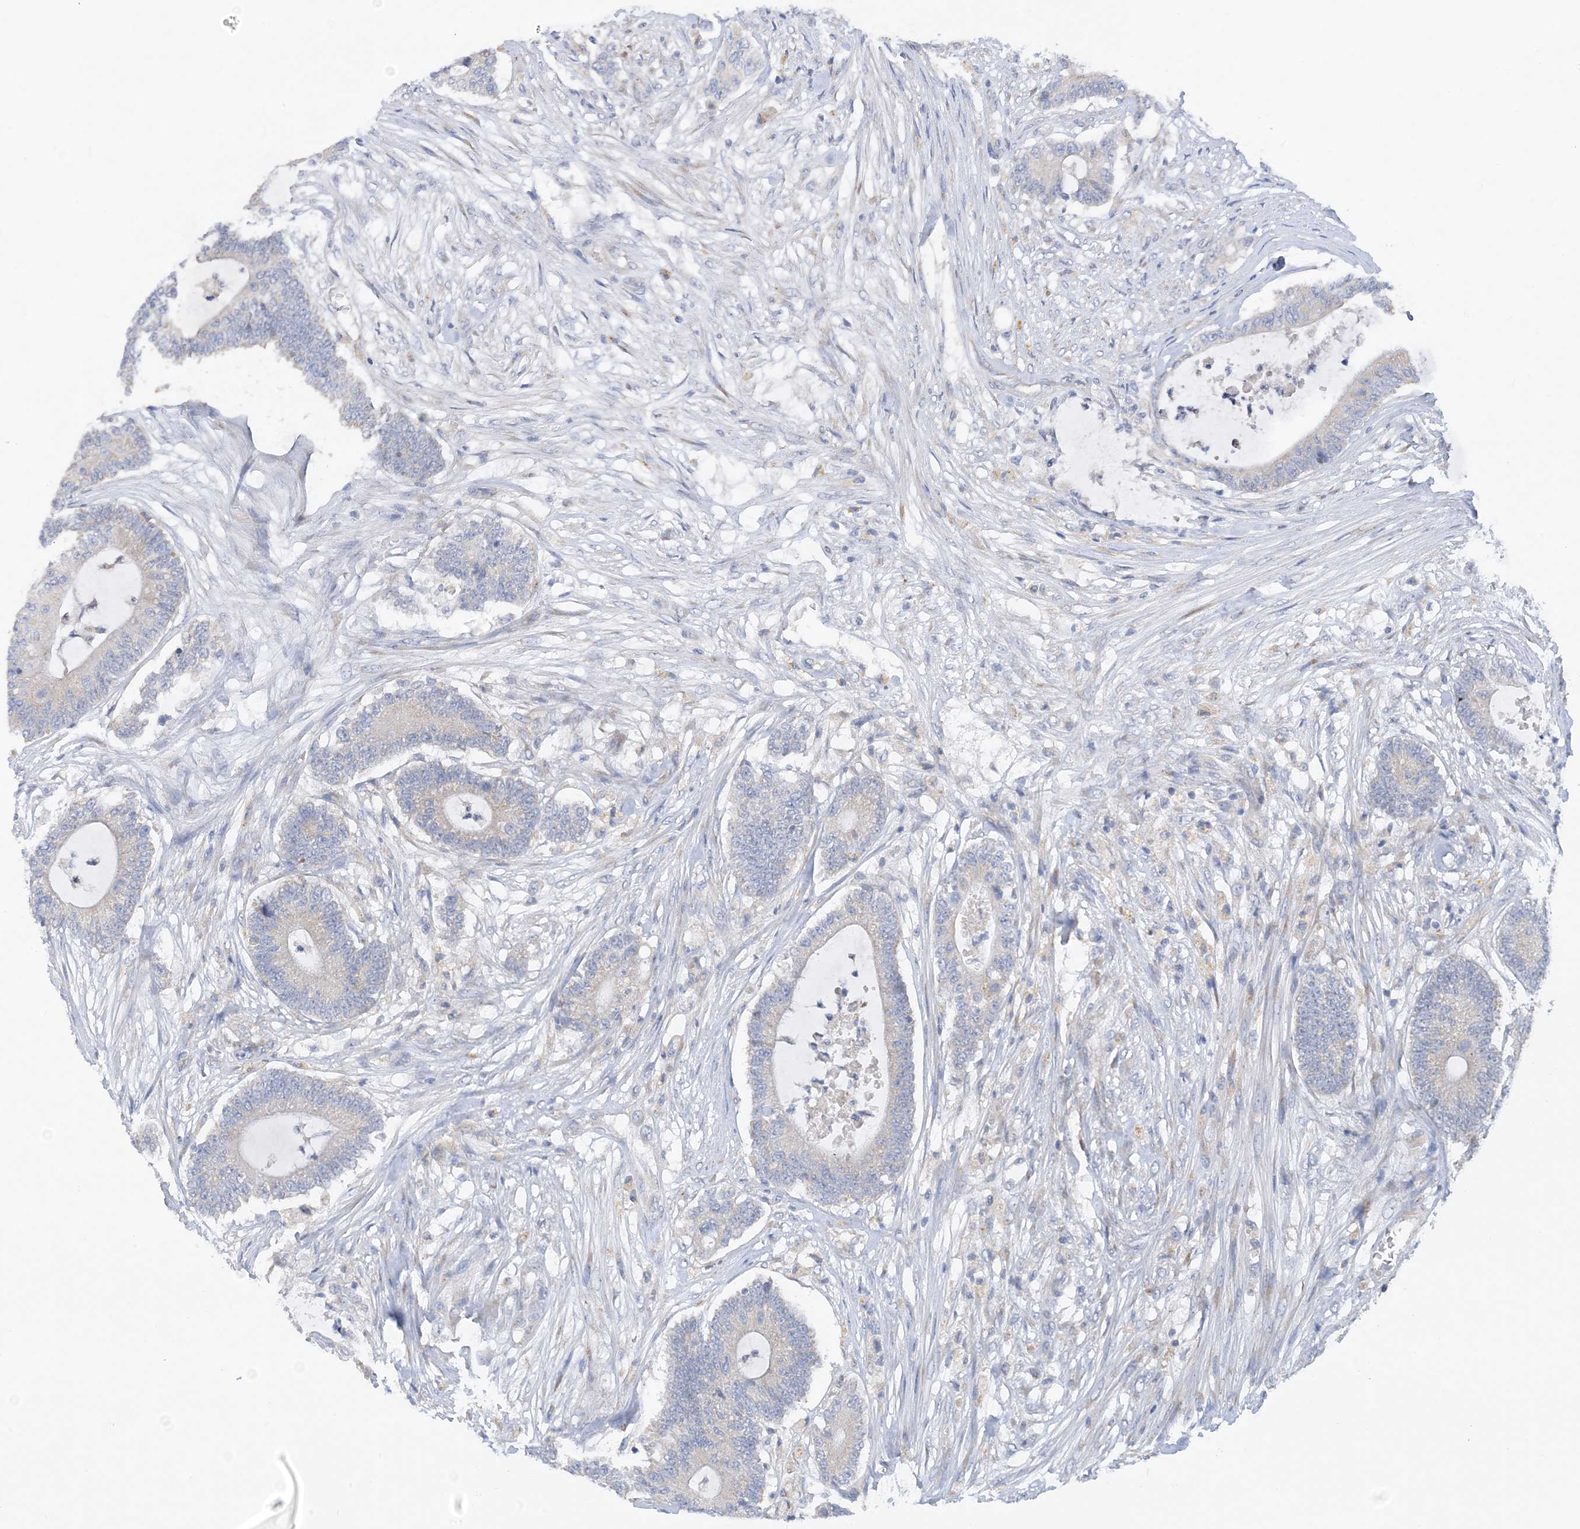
{"staining": {"intensity": "negative", "quantity": "none", "location": "none"}, "tissue": "colorectal cancer", "cell_type": "Tumor cells", "image_type": "cancer", "snomed": [{"axis": "morphology", "description": "Adenocarcinoma, NOS"}, {"axis": "topography", "description": "Colon"}], "caption": "The IHC photomicrograph has no significant positivity in tumor cells of colorectal adenocarcinoma tissue.", "gene": "ZCCHC18", "patient": {"sex": "female", "age": 84}}